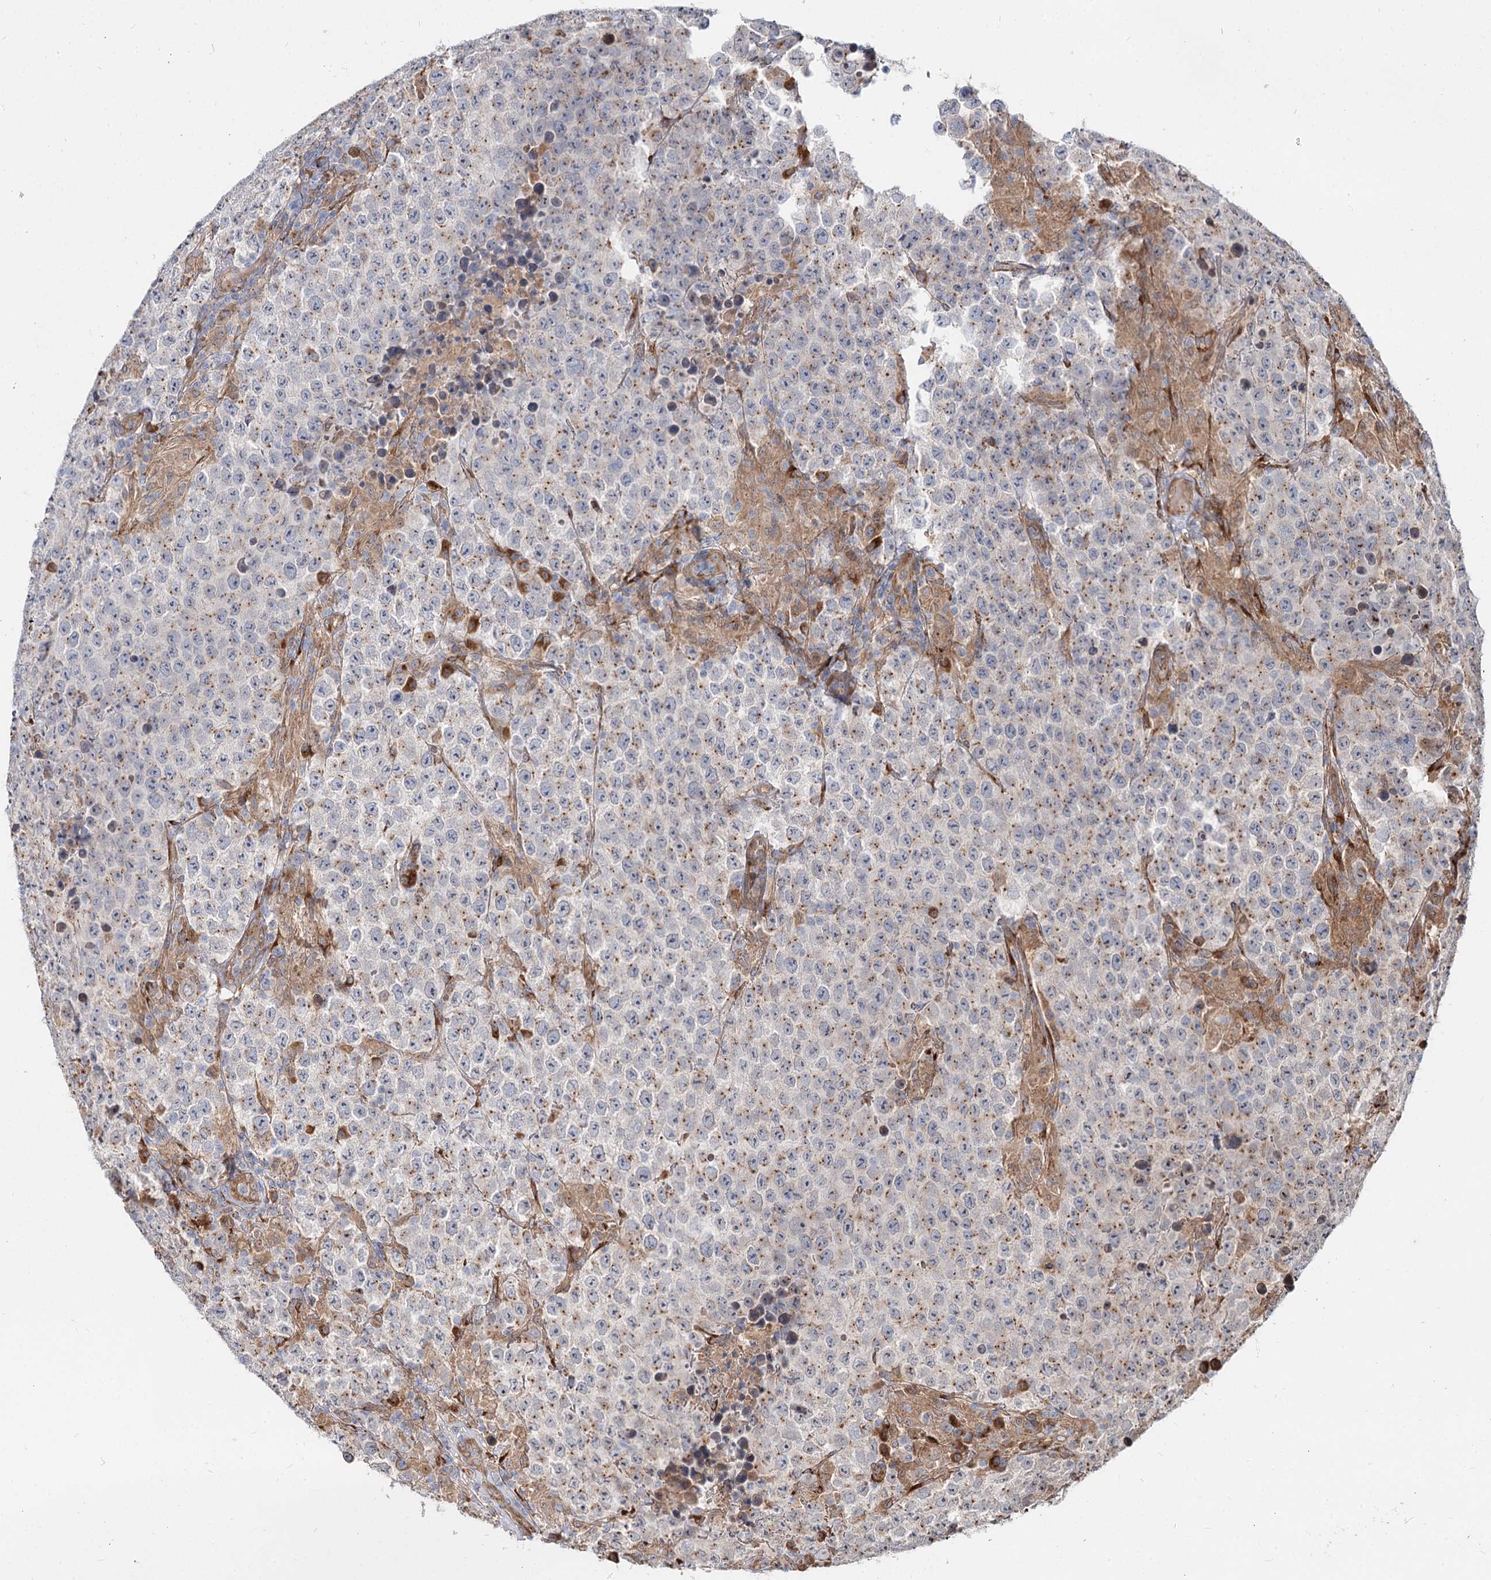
{"staining": {"intensity": "moderate", "quantity": "<25%", "location": "cytoplasmic/membranous"}, "tissue": "testis cancer", "cell_type": "Tumor cells", "image_type": "cancer", "snomed": [{"axis": "morphology", "description": "Normal tissue, NOS"}, {"axis": "morphology", "description": "Urothelial carcinoma, High grade"}, {"axis": "morphology", "description": "Seminoma, NOS"}, {"axis": "morphology", "description": "Carcinoma, Embryonal, NOS"}, {"axis": "topography", "description": "Urinary bladder"}, {"axis": "topography", "description": "Testis"}], "caption": "Immunohistochemical staining of testis cancer displays low levels of moderate cytoplasmic/membranous expression in approximately <25% of tumor cells.", "gene": "SPART", "patient": {"sex": "male", "age": 41}}